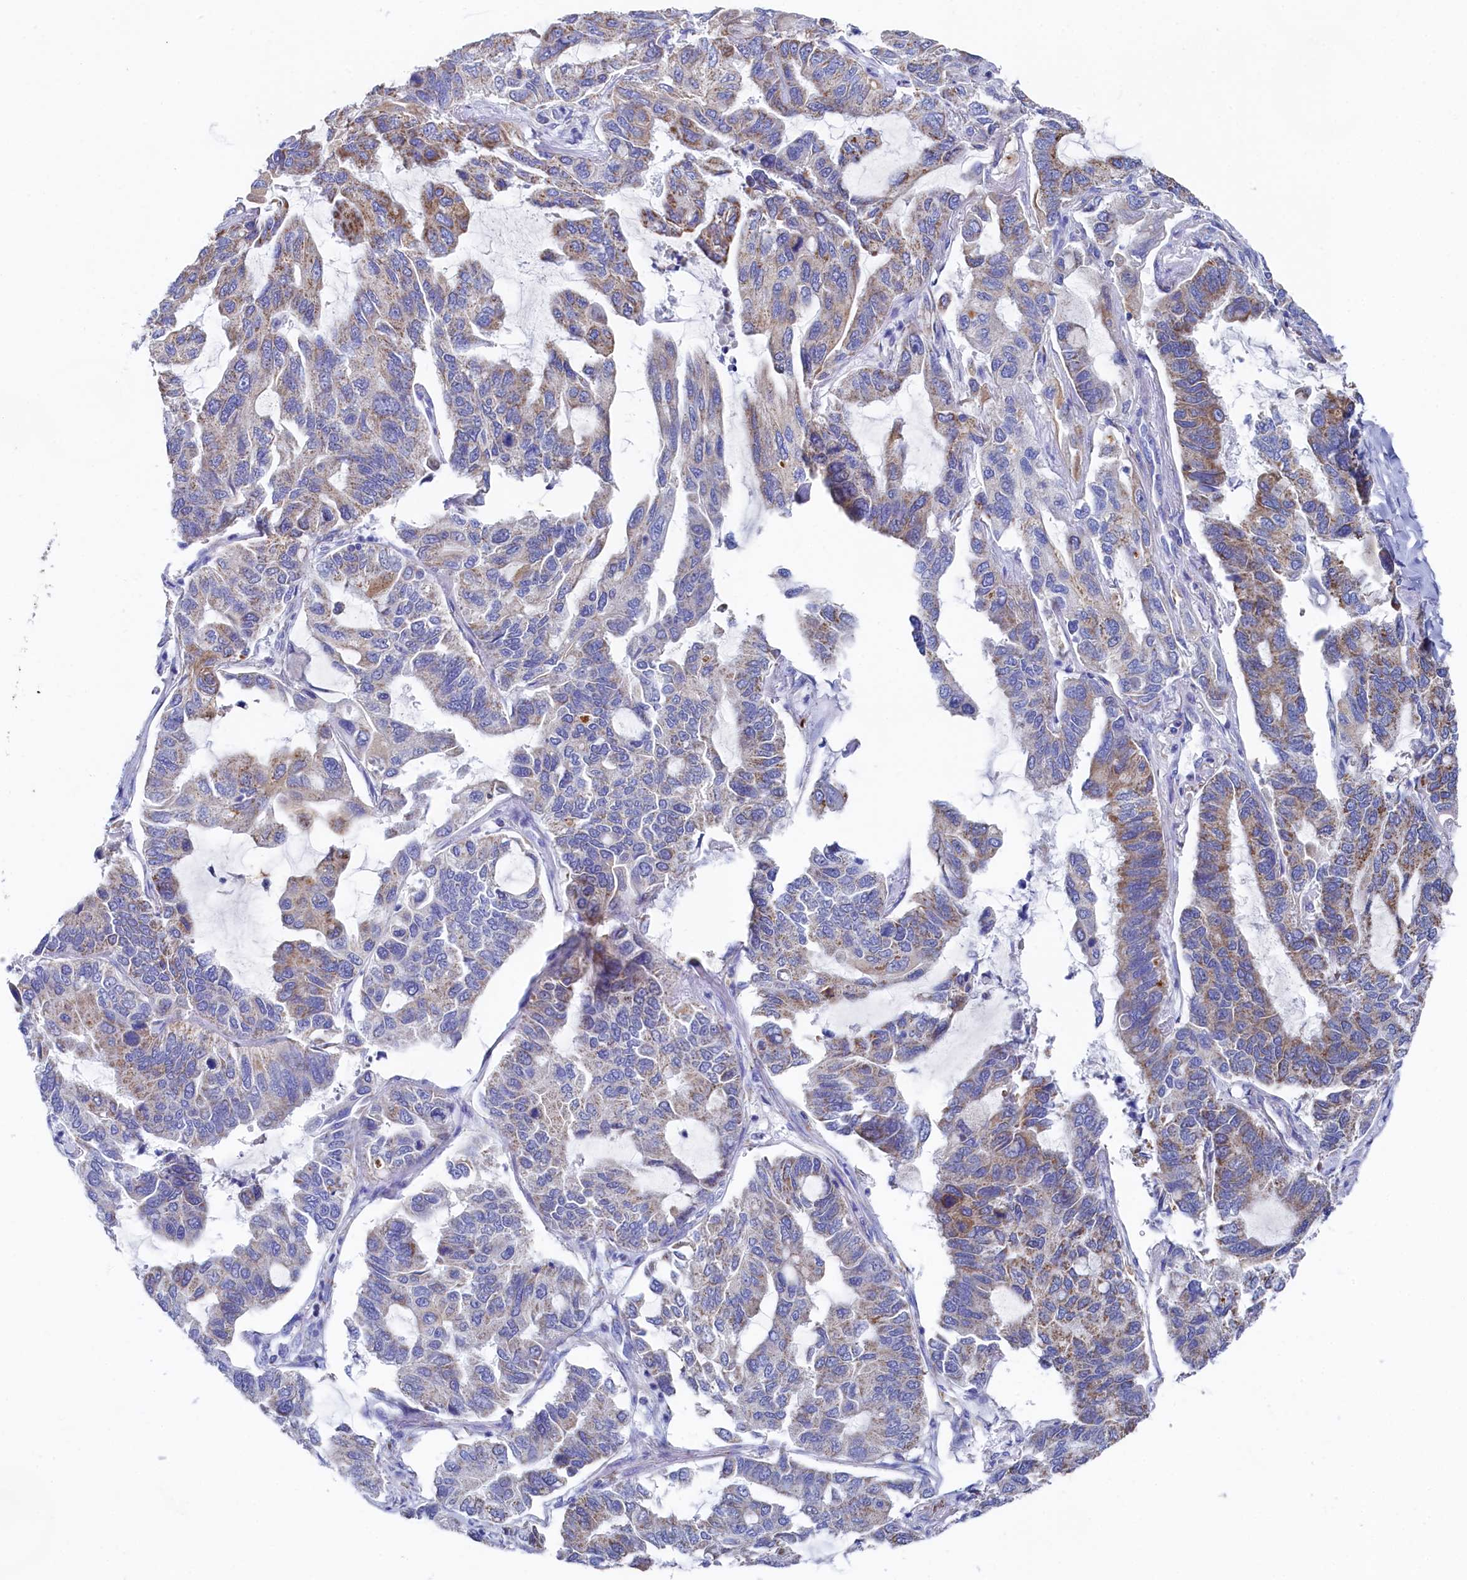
{"staining": {"intensity": "weak", "quantity": ">75%", "location": "cytoplasmic/membranous"}, "tissue": "lung cancer", "cell_type": "Tumor cells", "image_type": "cancer", "snomed": [{"axis": "morphology", "description": "Adenocarcinoma, NOS"}, {"axis": "topography", "description": "Lung"}], "caption": "Immunohistochemistry (IHC) of human lung cancer (adenocarcinoma) shows low levels of weak cytoplasmic/membranous staining in approximately >75% of tumor cells. (IHC, brightfield microscopy, high magnification).", "gene": "MMAB", "patient": {"sex": "male", "age": 64}}